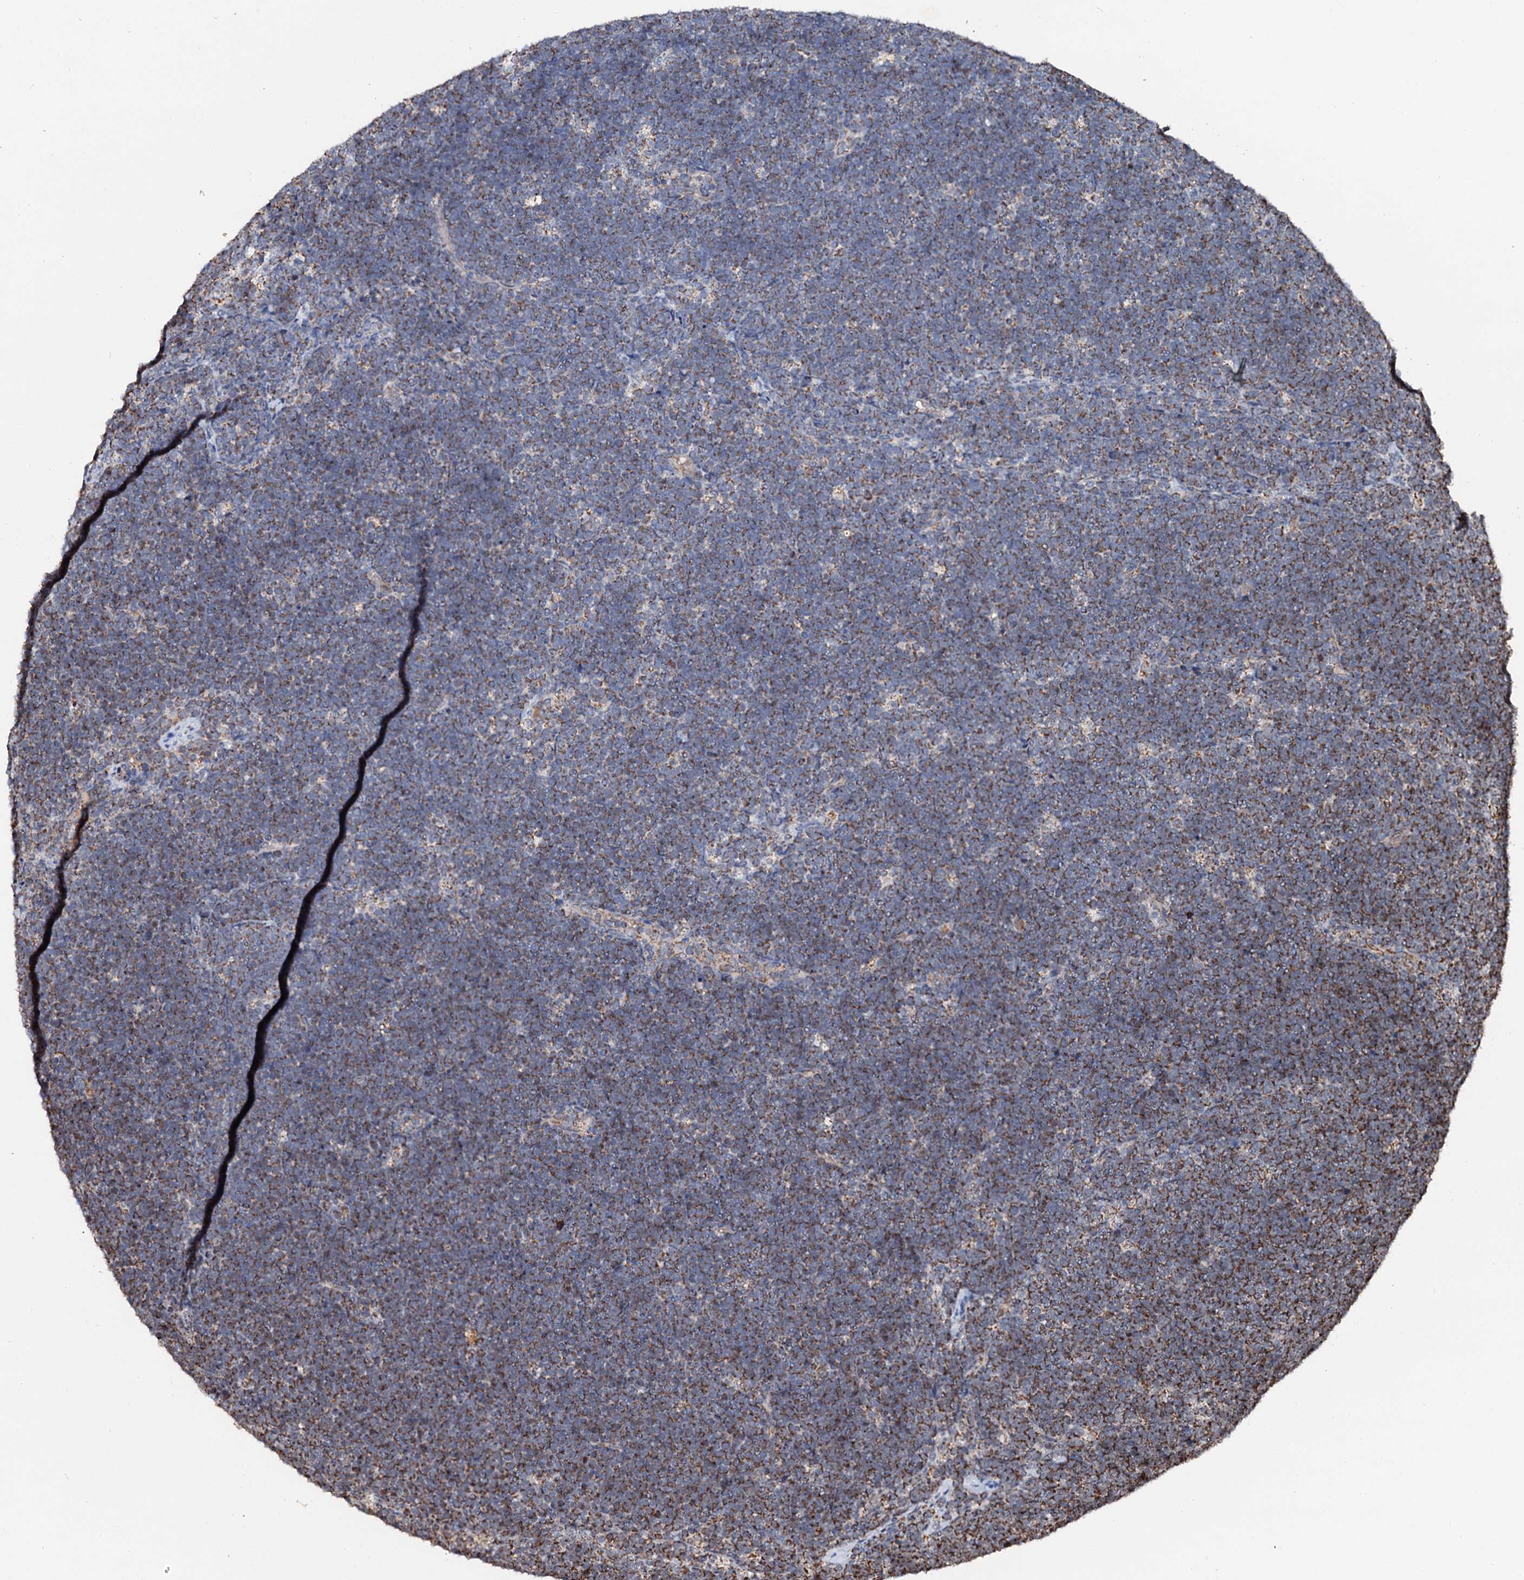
{"staining": {"intensity": "moderate", "quantity": "25%-75%", "location": "cytoplasmic/membranous"}, "tissue": "lymphoma", "cell_type": "Tumor cells", "image_type": "cancer", "snomed": [{"axis": "morphology", "description": "Malignant lymphoma, non-Hodgkin's type, High grade"}, {"axis": "topography", "description": "Lymph node"}], "caption": "Lymphoma was stained to show a protein in brown. There is medium levels of moderate cytoplasmic/membranous expression in approximately 25%-75% of tumor cells.", "gene": "SECISBP2L", "patient": {"sex": "male", "age": 13}}